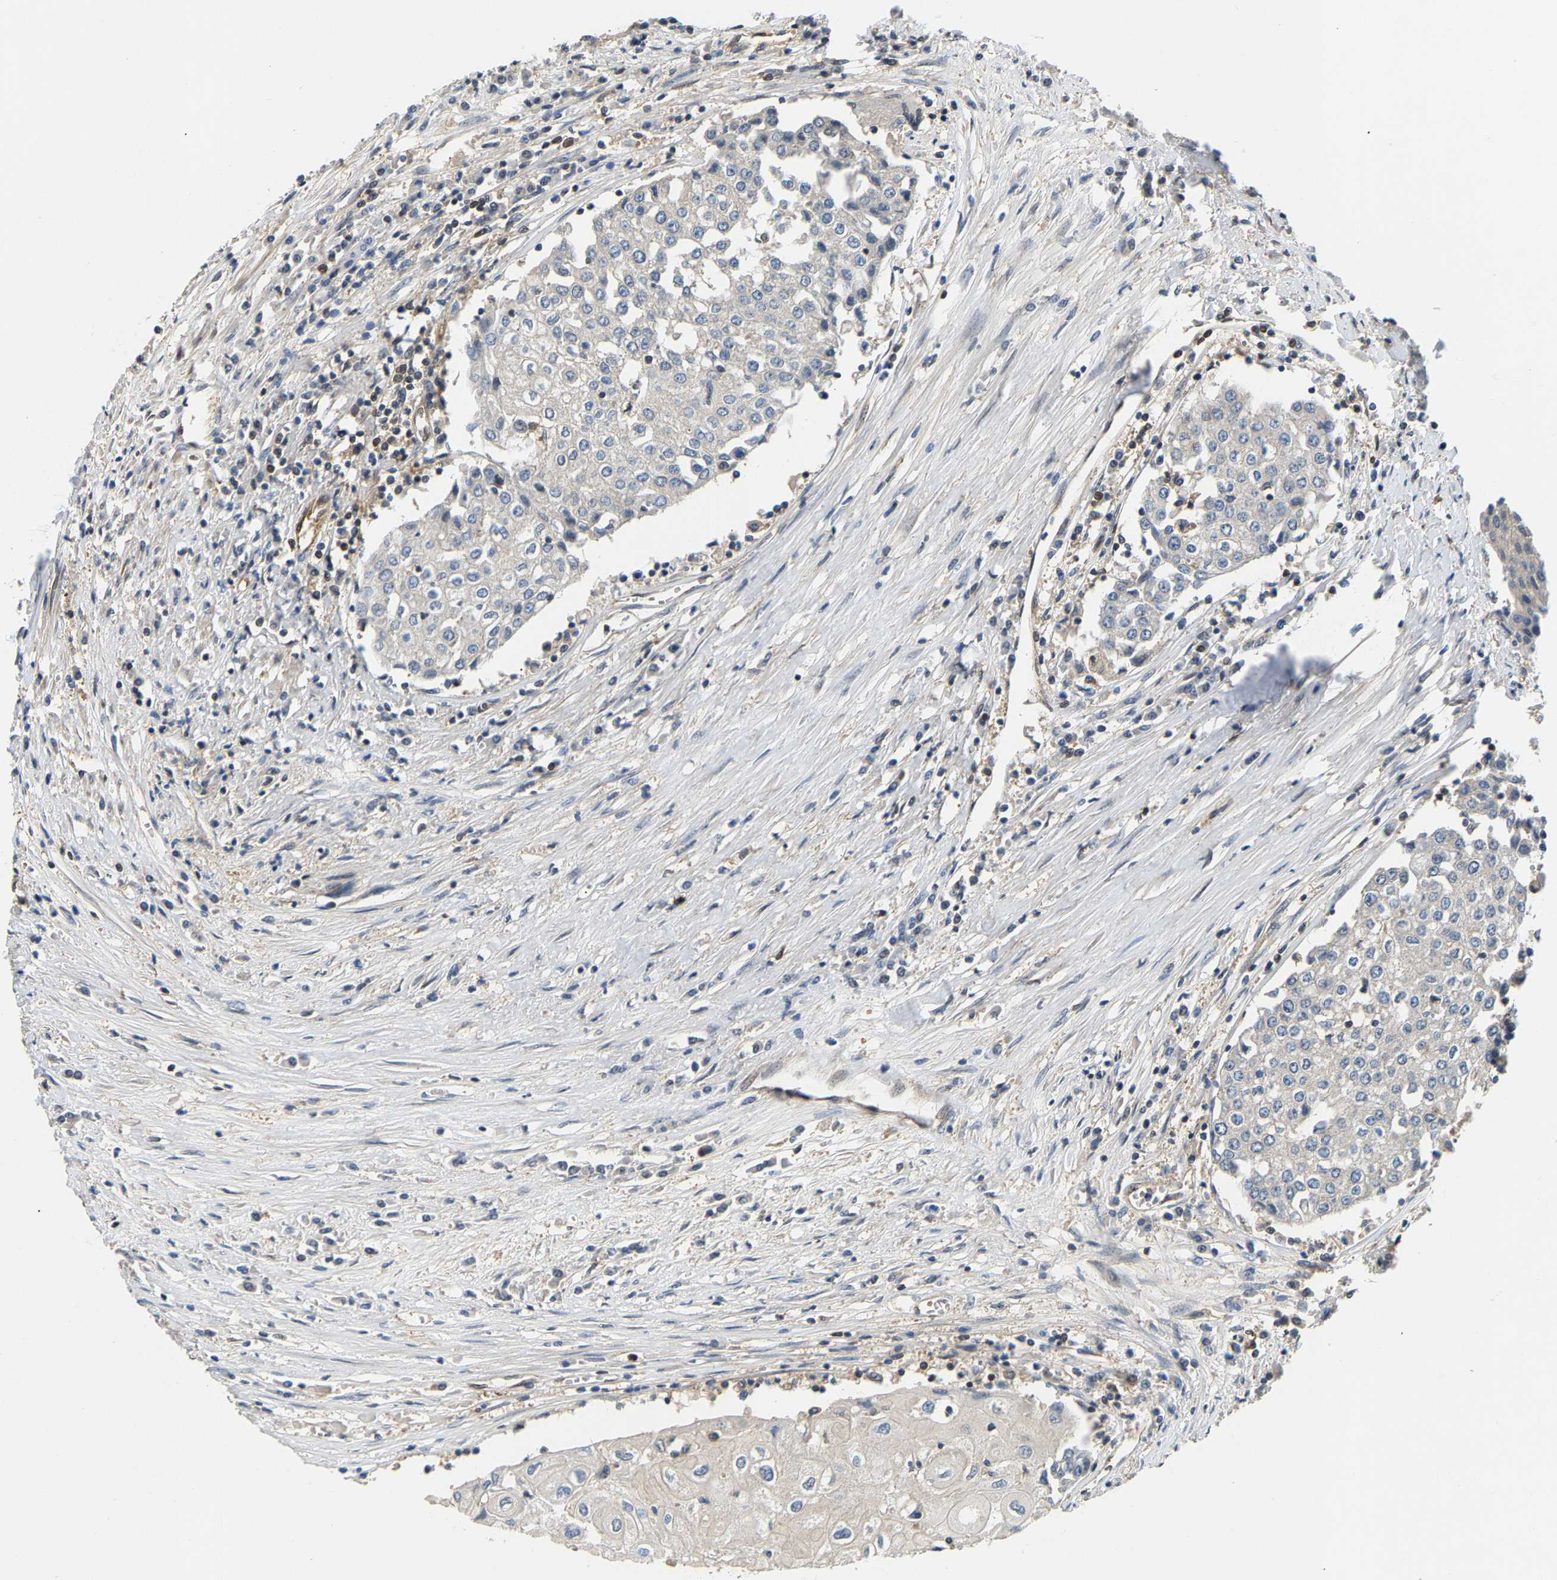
{"staining": {"intensity": "negative", "quantity": "none", "location": "none"}, "tissue": "urothelial cancer", "cell_type": "Tumor cells", "image_type": "cancer", "snomed": [{"axis": "morphology", "description": "Urothelial carcinoma, High grade"}, {"axis": "topography", "description": "Urinary bladder"}], "caption": "IHC photomicrograph of urothelial cancer stained for a protein (brown), which demonstrates no expression in tumor cells.", "gene": "GIMAP7", "patient": {"sex": "female", "age": 85}}